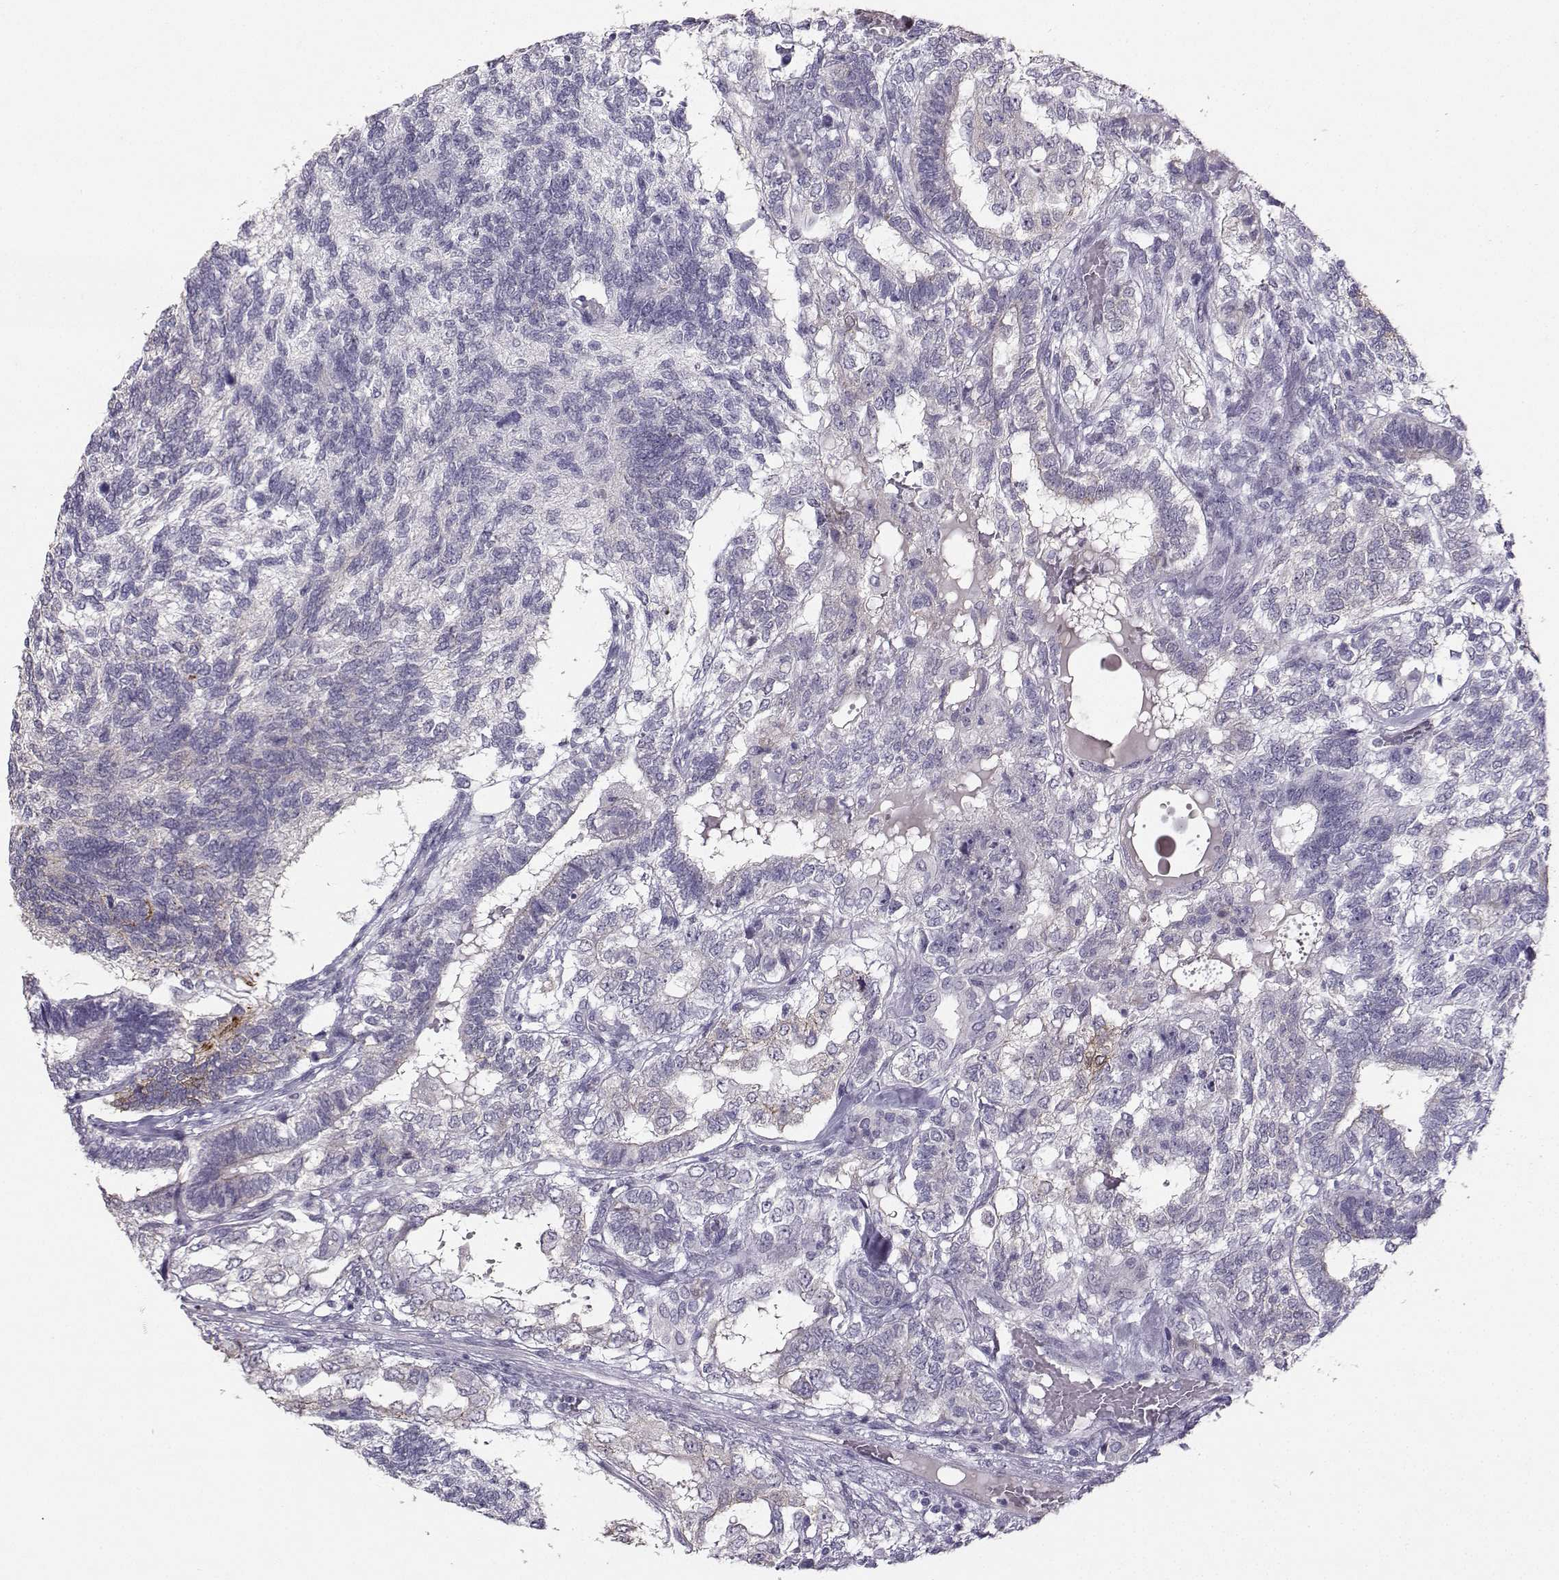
{"staining": {"intensity": "negative", "quantity": "none", "location": "none"}, "tissue": "testis cancer", "cell_type": "Tumor cells", "image_type": "cancer", "snomed": [{"axis": "morphology", "description": "Seminoma, NOS"}, {"axis": "morphology", "description": "Carcinoma, Embryonal, NOS"}, {"axis": "topography", "description": "Testis"}], "caption": "The micrograph displays no staining of tumor cells in seminoma (testis).", "gene": "PKP2", "patient": {"sex": "male", "age": 41}}